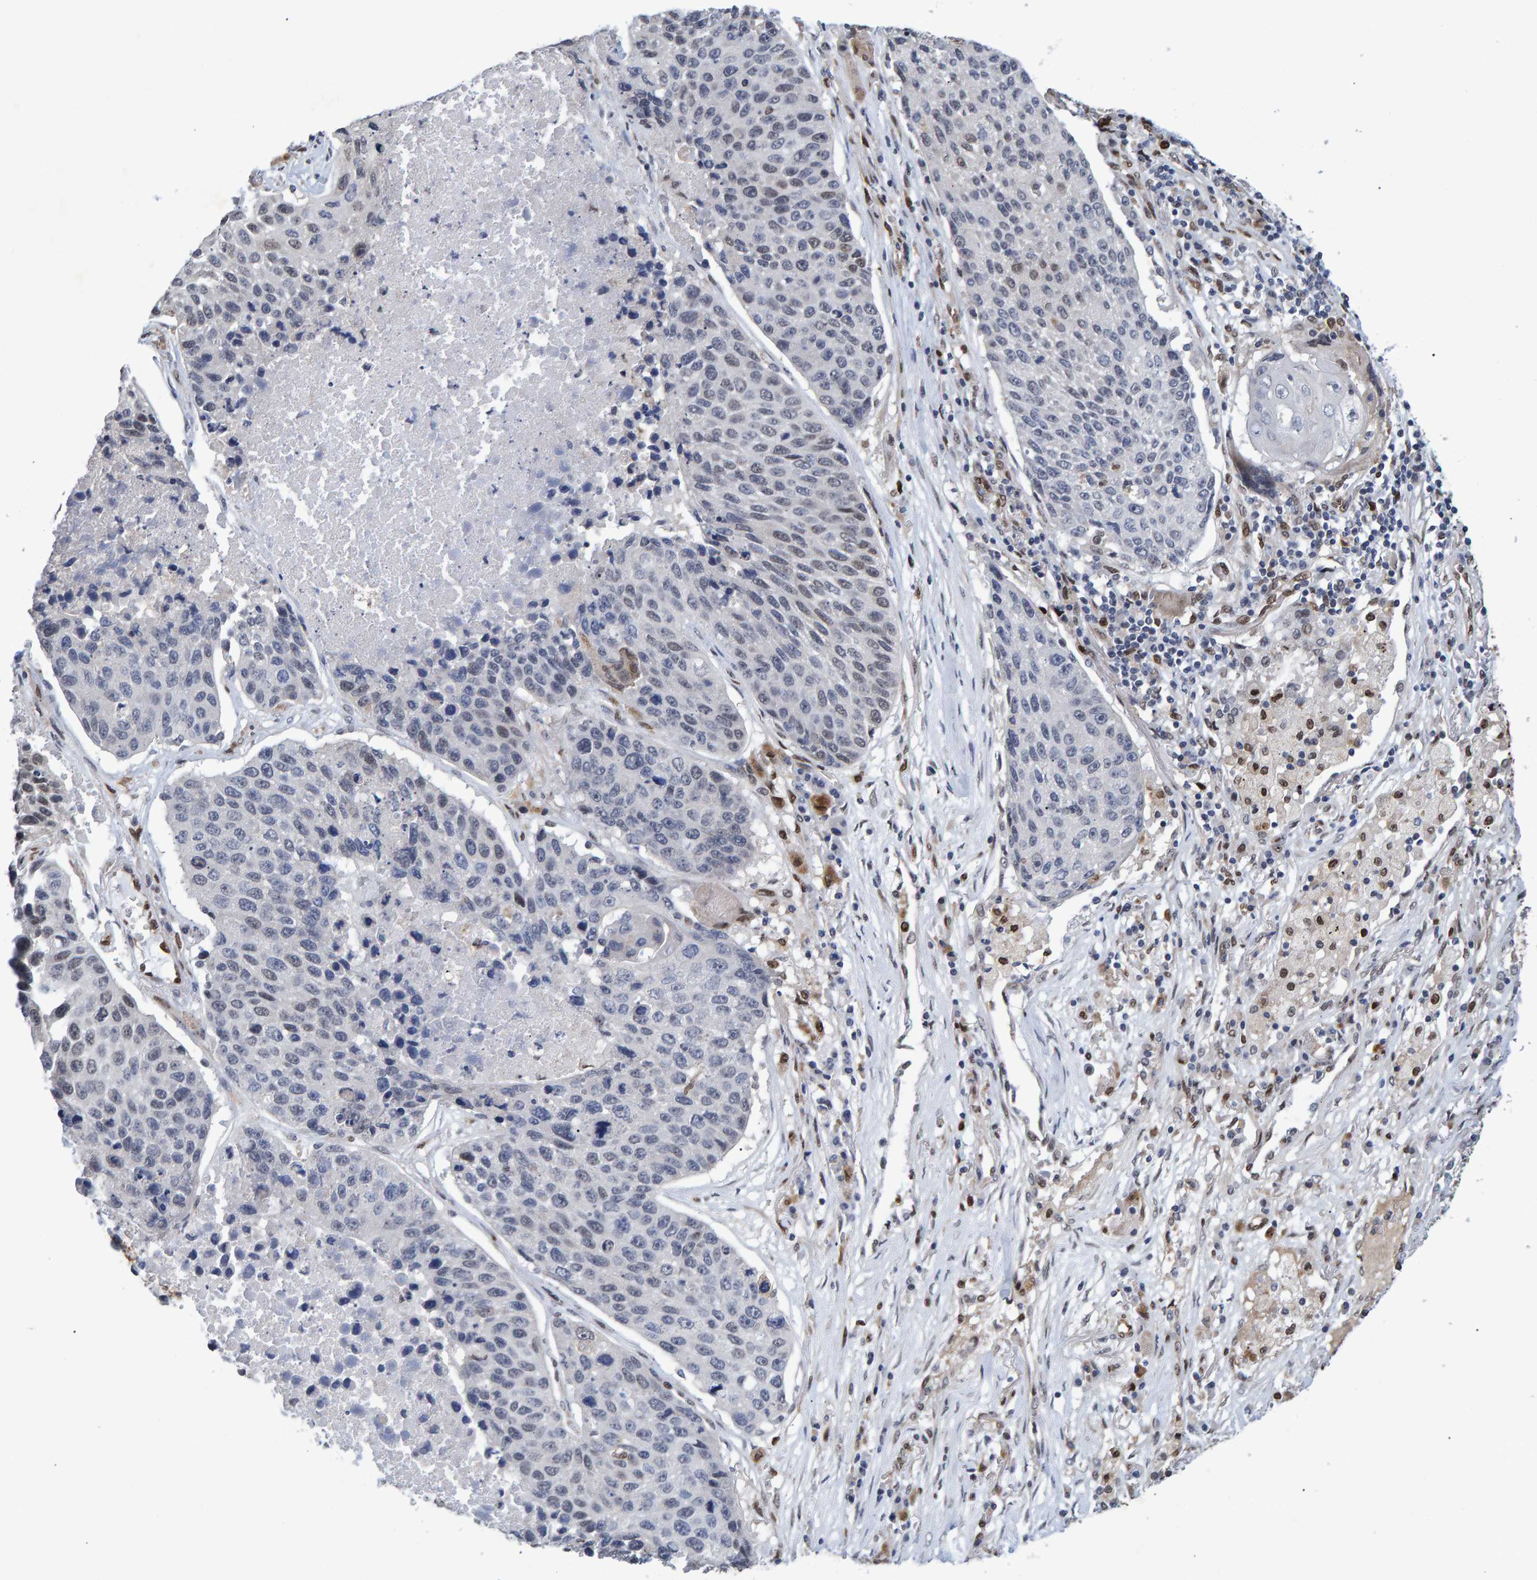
{"staining": {"intensity": "weak", "quantity": "<25%", "location": "nuclear"}, "tissue": "lung cancer", "cell_type": "Tumor cells", "image_type": "cancer", "snomed": [{"axis": "morphology", "description": "Squamous cell carcinoma, NOS"}, {"axis": "topography", "description": "Lung"}], "caption": "Tumor cells are negative for protein expression in human squamous cell carcinoma (lung). (DAB (3,3'-diaminobenzidine) immunohistochemistry (IHC) visualized using brightfield microscopy, high magnification).", "gene": "QKI", "patient": {"sex": "male", "age": 61}}